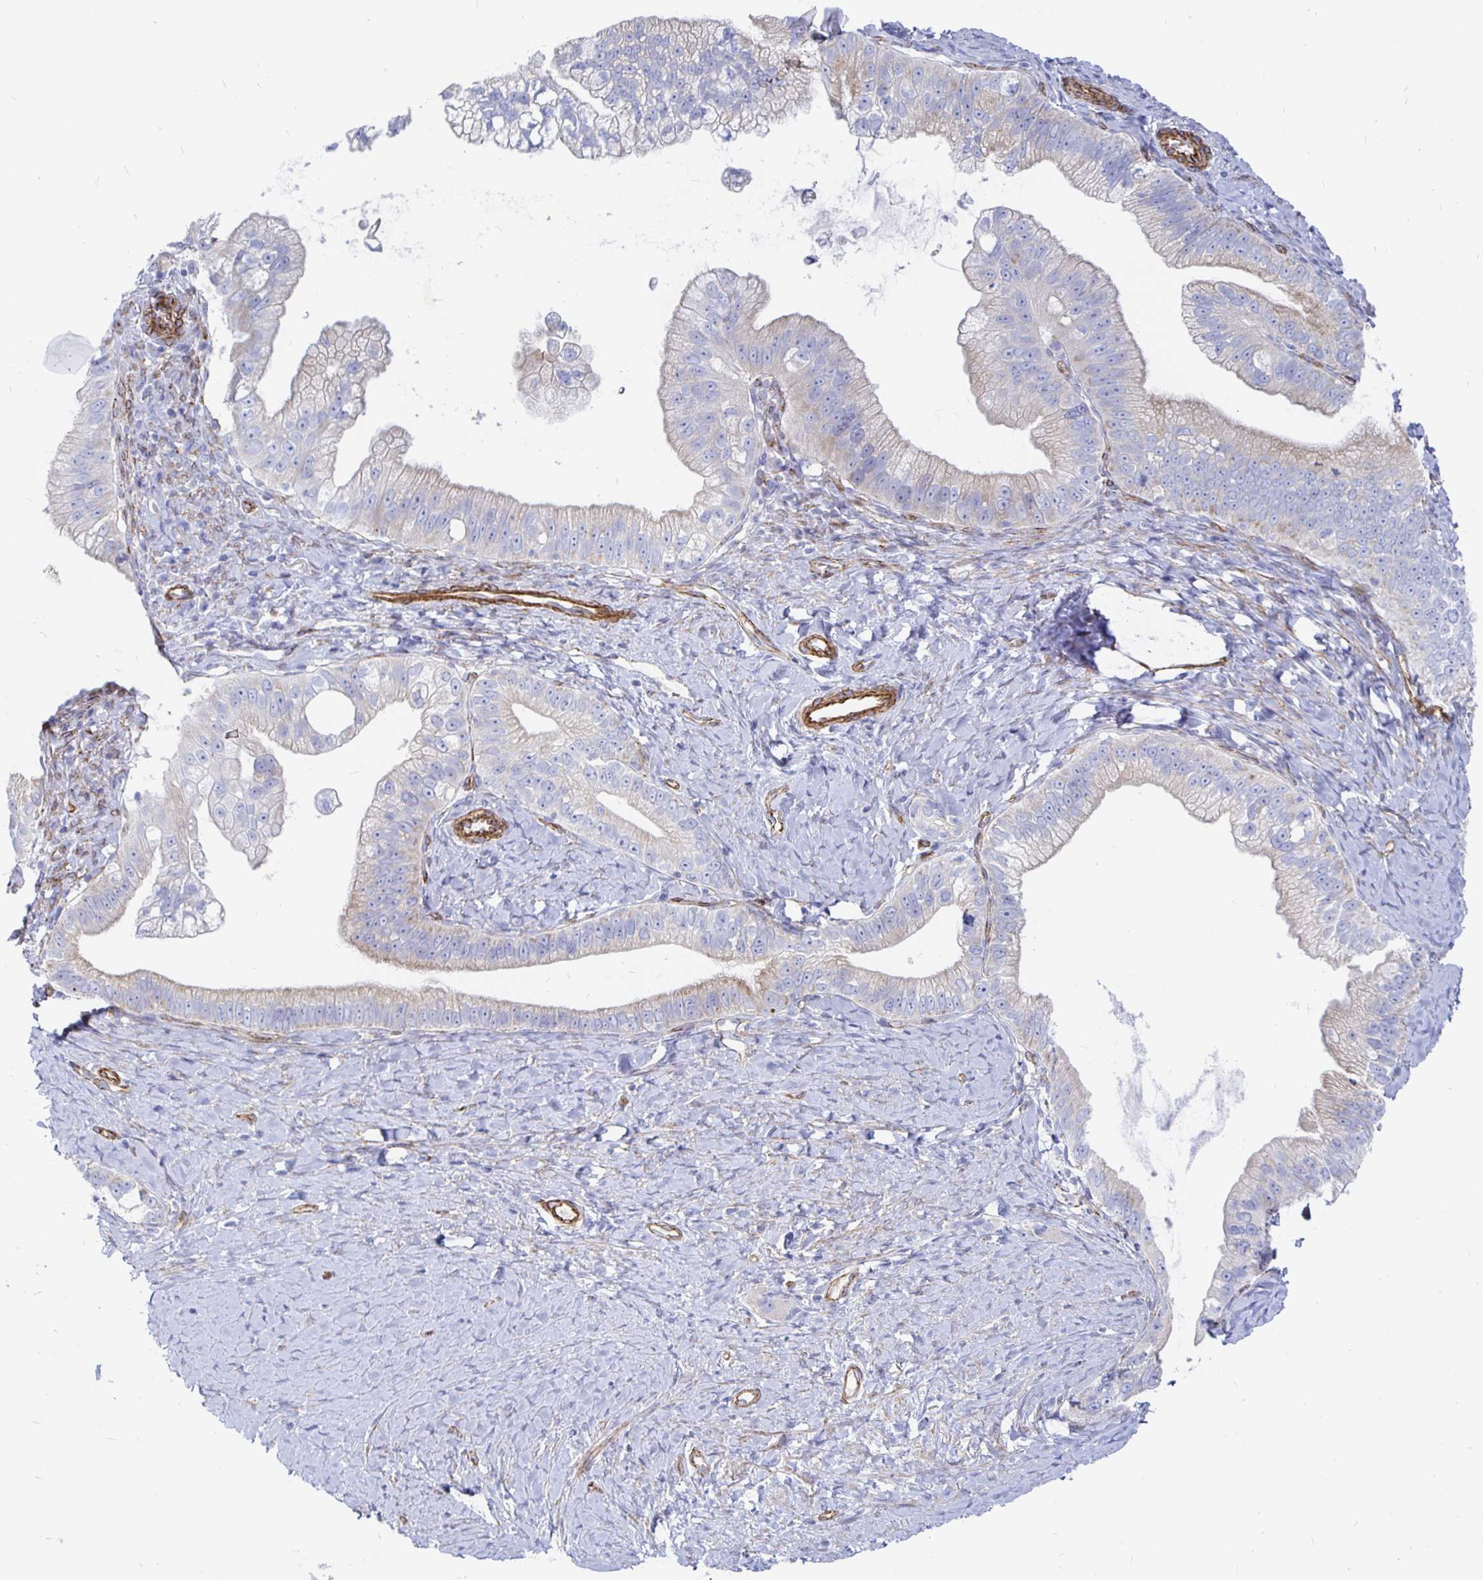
{"staining": {"intensity": "negative", "quantity": "none", "location": "none"}, "tissue": "pancreatic cancer", "cell_type": "Tumor cells", "image_type": "cancer", "snomed": [{"axis": "morphology", "description": "Adenocarcinoma, NOS"}, {"axis": "topography", "description": "Pancreas"}], "caption": "Protein analysis of pancreatic cancer demonstrates no significant expression in tumor cells.", "gene": "COX16", "patient": {"sex": "male", "age": 70}}